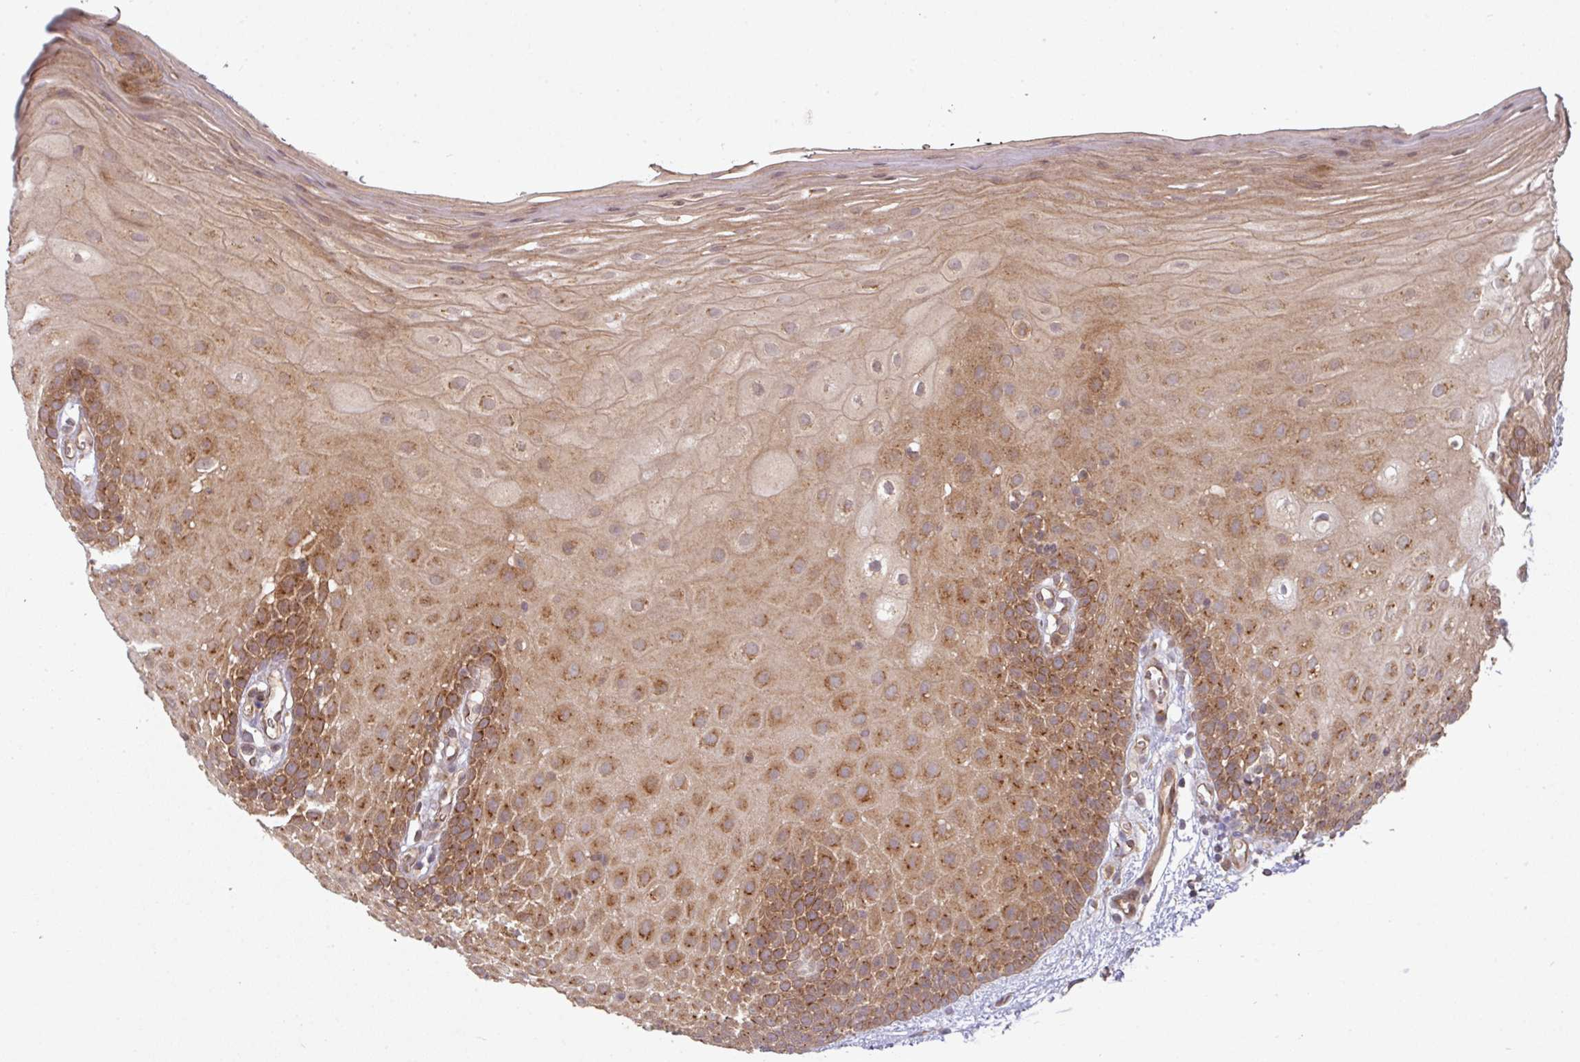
{"staining": {"intensity": "moderate", "quantity": ">75%", "location": "cytoplasmic/membranous"}, "tissue": "oral mucosa", "cell_type": "Squamous epithelial cells", "image_type": "normal", "snomed": [{"axis": "morphology", "description": "Normal tissue, NOS"}, {"axis": "morphology", "description": "Squamous cell carcinoma, NOS"}, {"axis": "topography", "description": "Oral tissue"}, {"axis": "topography", "description": "Tounge, NOS"}, {"axis": "topography", "description": "Head-Neck"}], "caption": "The image demonstrates staining of unremarkable oral mucosa, revealing moderate cytoplasmic/membranous protein positivity (brown color) within squamous epithelial cells.", "gene": "CYFIP2", "patient": {"sex": "male", "age": 76}}